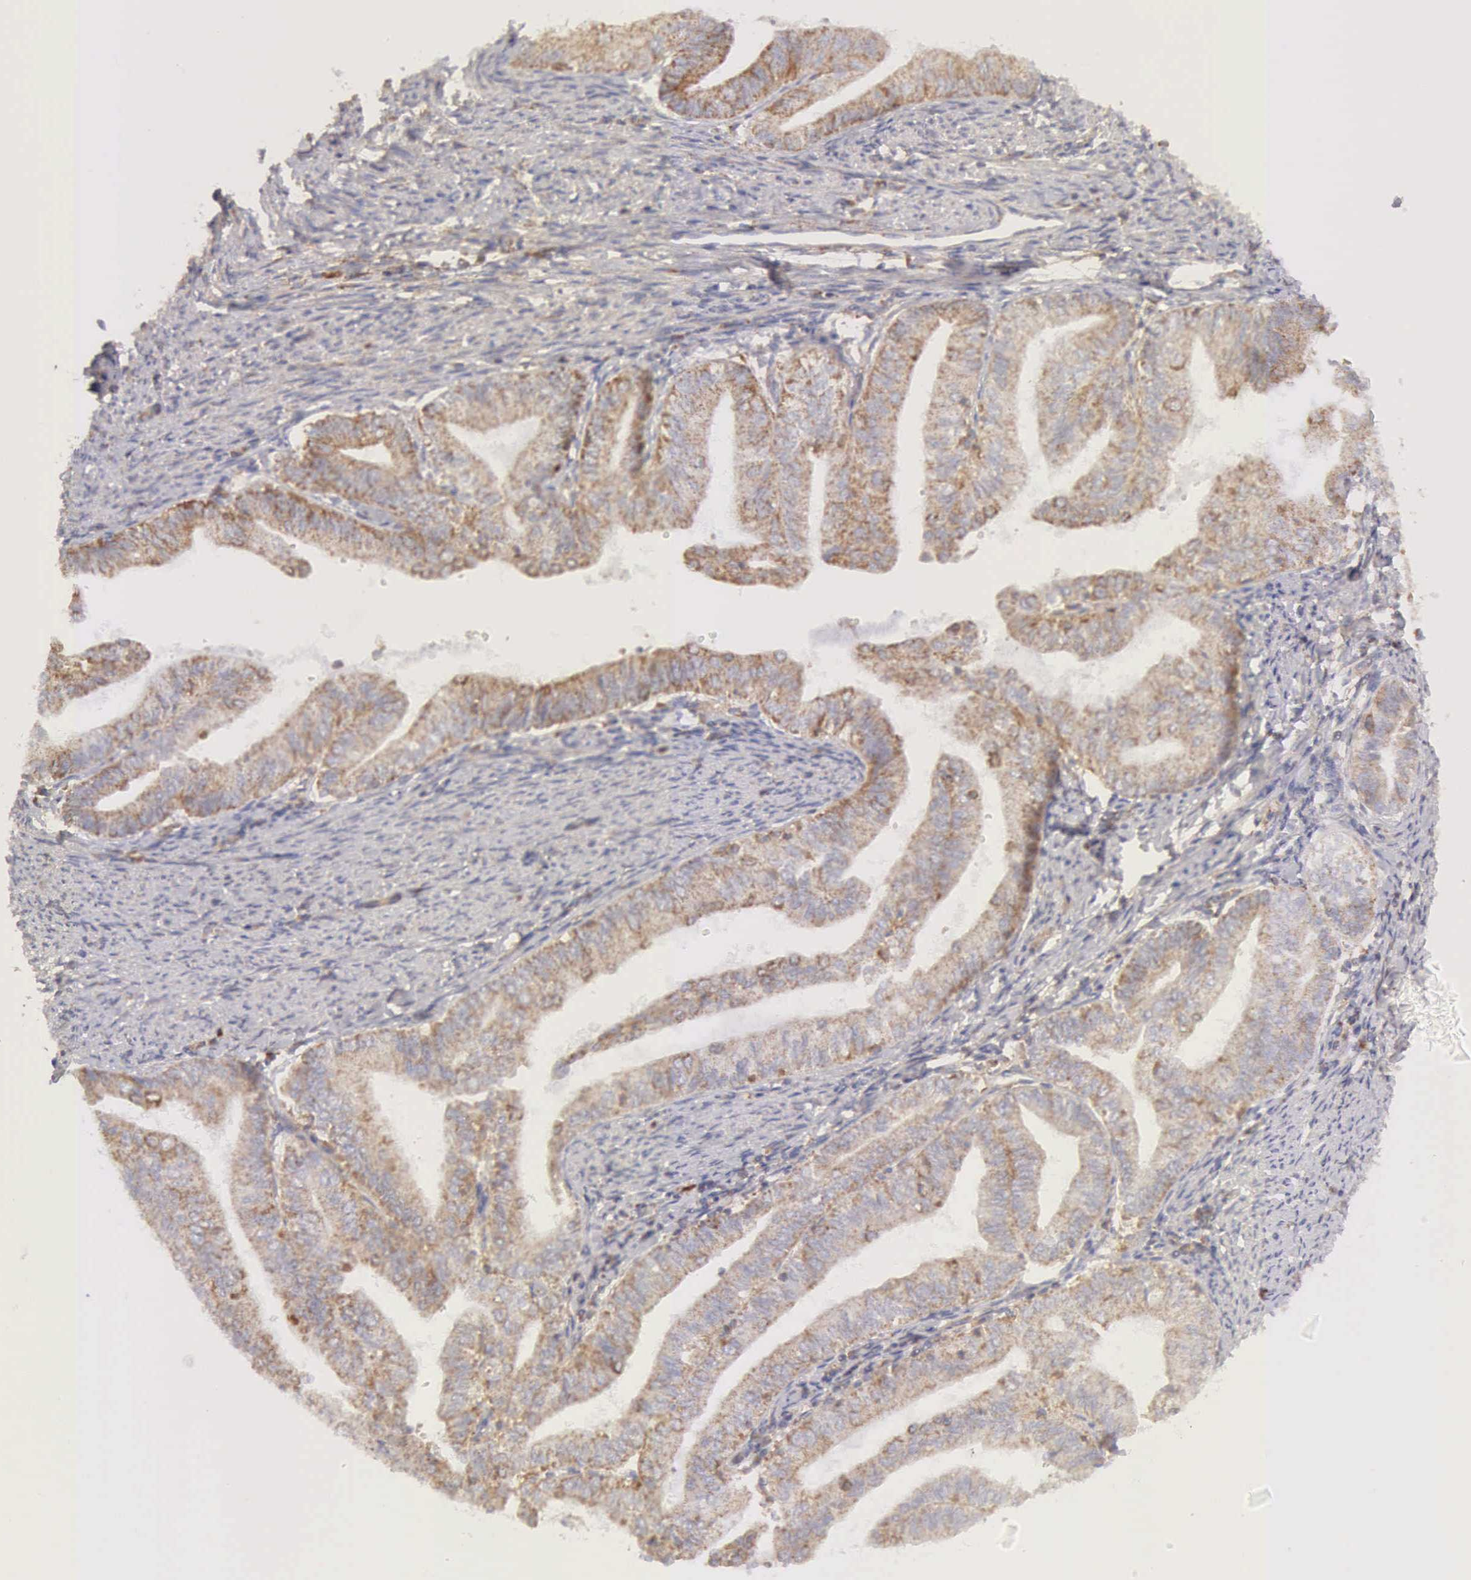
{"staining": {"intensity": "weak", "quantity": ">75%", "location": "cytoplasmic/membranous"}, "tissue": "endometrial cancer", "cell_type": "Tumor cells", "image_type": "cancer", "snomed": [{"axis": "morphology", "description": "Adenocarcinoma, NOS"}, {"axis": "topography", "description": "Endometrium"}], "caption": "This photomicrograph shows immunohistochemistry (IHC) staining of human adenocarcinoma (endometrial), with low weak cytoplasmic/membranous positivity in about >75% of tumor cells.", "gene": "ARHGAP4", "patient": {"sex": "female", "age": 66}}